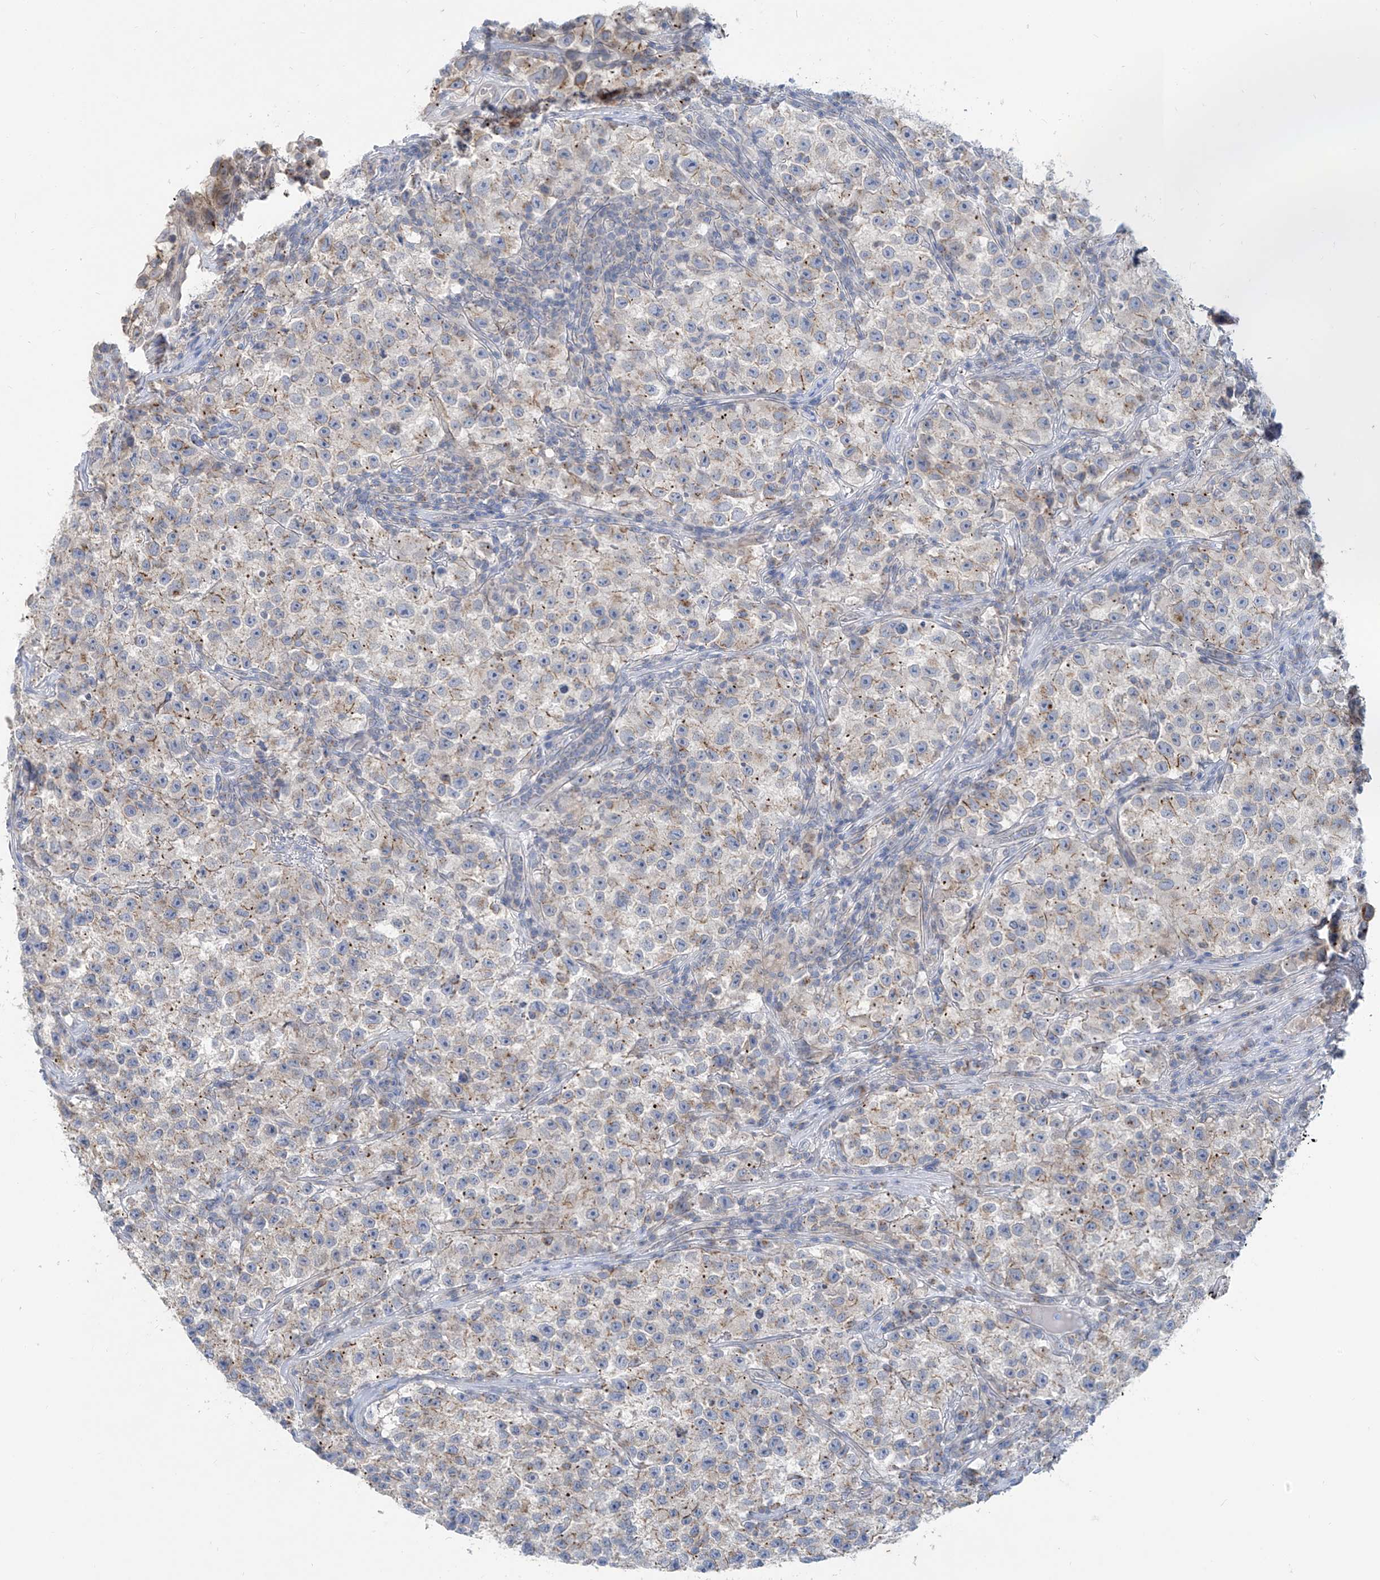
{"staining": {"intensity": "moderate", "quantity": "<25%", "location": "cytoplasmic/membranous,nuclear"}, "tissue": "testis cancer", "cell_type": "Tumor cells", "image_type": "cancer", "snomed": [{"axis": "morphology", "description": "Seminoma, NOS"}, {"axis": "topography", "description": "Testis"}], "caption": "An image showing moderate cytoplasmic/membranous and nuclear expression in approximately <25% of tumor cells in testis cancer (seminoma), as visualized by brown immunohistochemical staining.", "gene": "KRTAP25-1", "patient": {"sex": "male", "age": 22}}